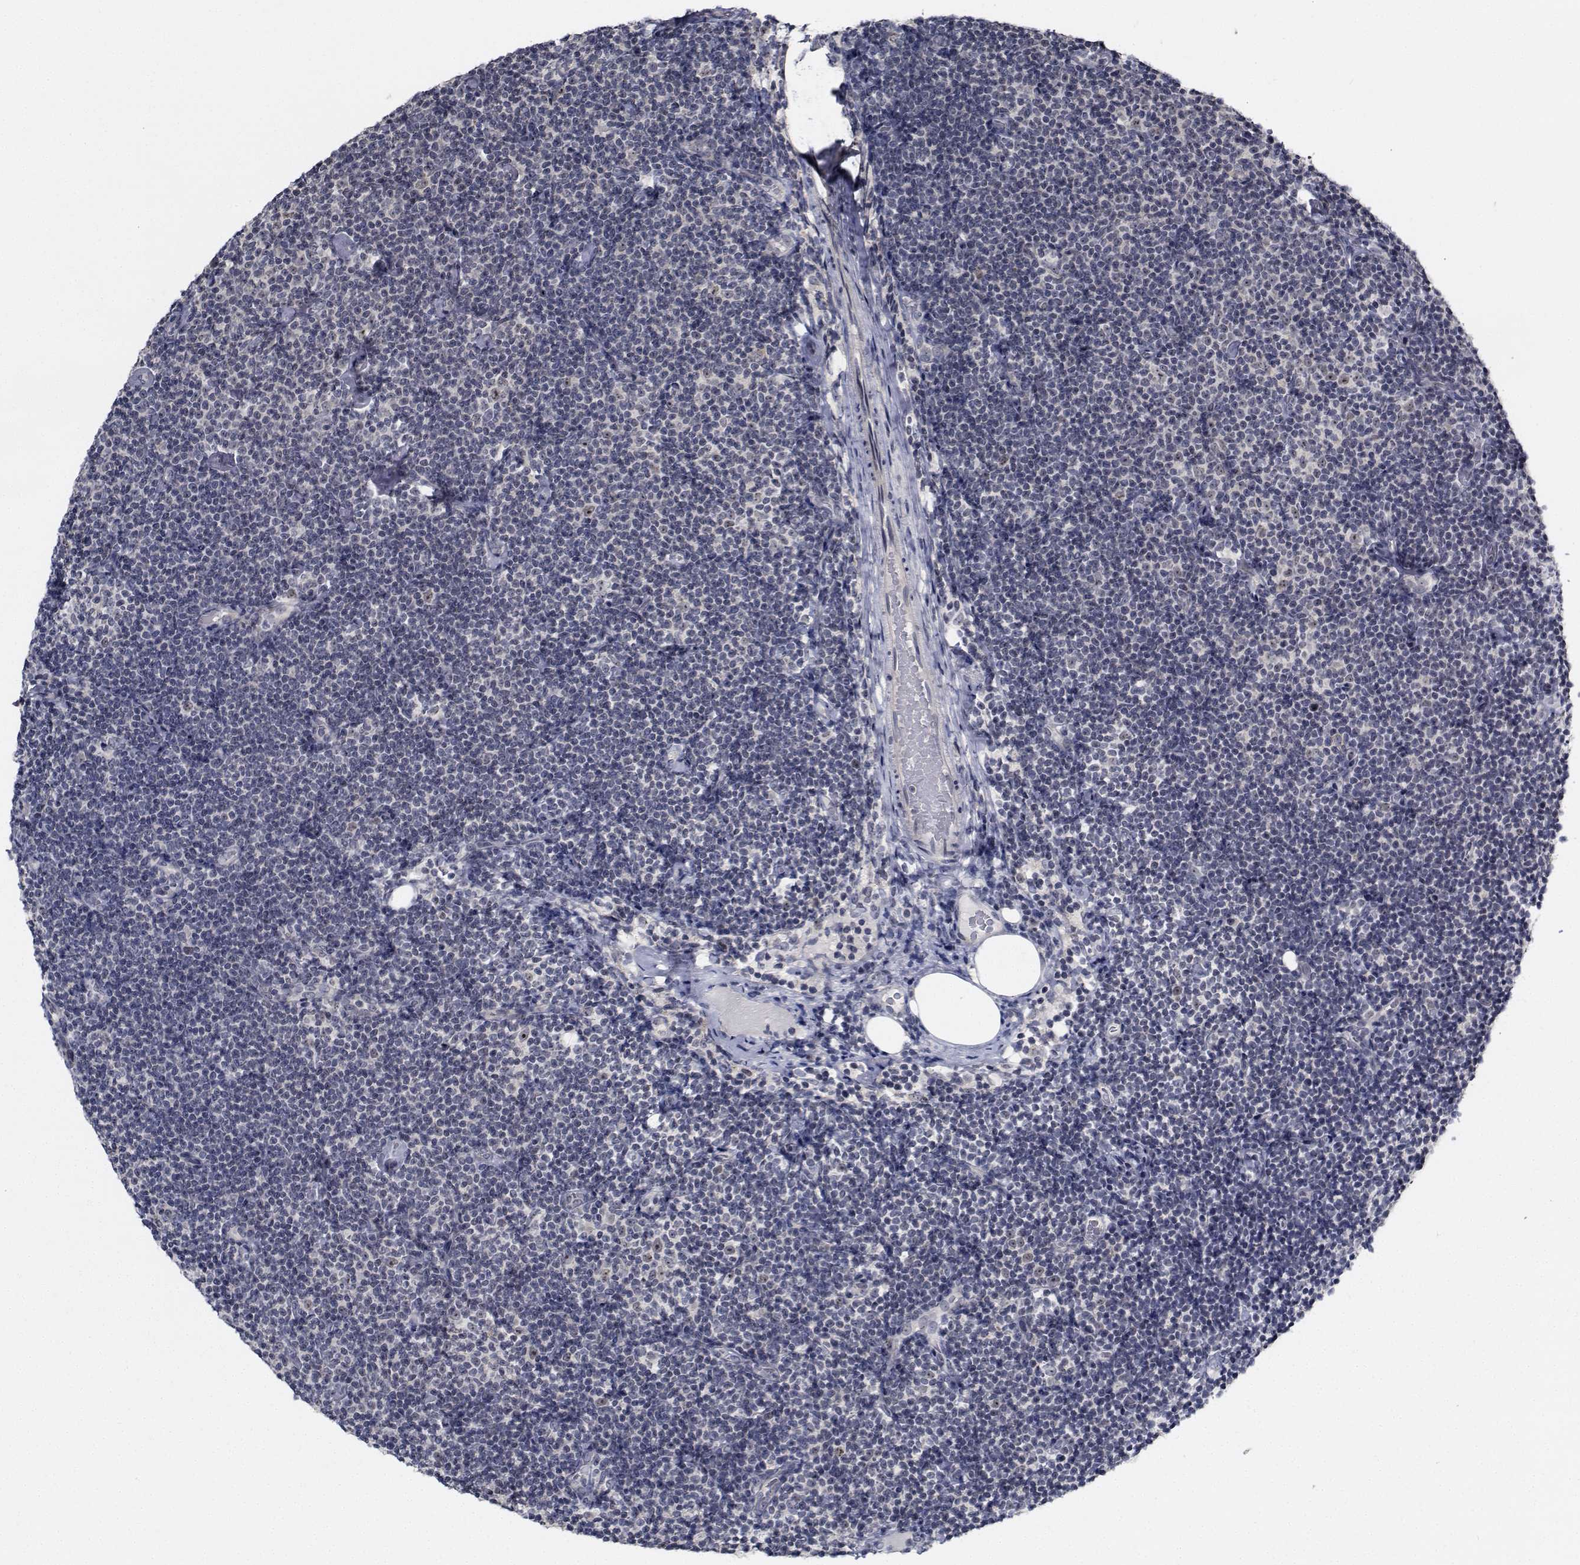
{"staining": {"intensity": "negative", "quantity": "none", "location": "none"}, "tissue": "lymphoma", "cell_type": "Tumor cells", "image_type": "cancer", "snomed": [{"axis": "morphology", "description": "Malignant lymphoma, non-Hodgkin's type, Low grade"}, {"axis": "topography", "description": "Lymph node"}], "caption": "Immunohistochemistry (IHC) micrograph of neoplastic tissue: lymphoma stained with DAB (3,3'-diaminobenzidine) displays no significant protein positivity in tumor cells.", "gene": "NVL", "patient": {"sex": "male", "age": 81}}